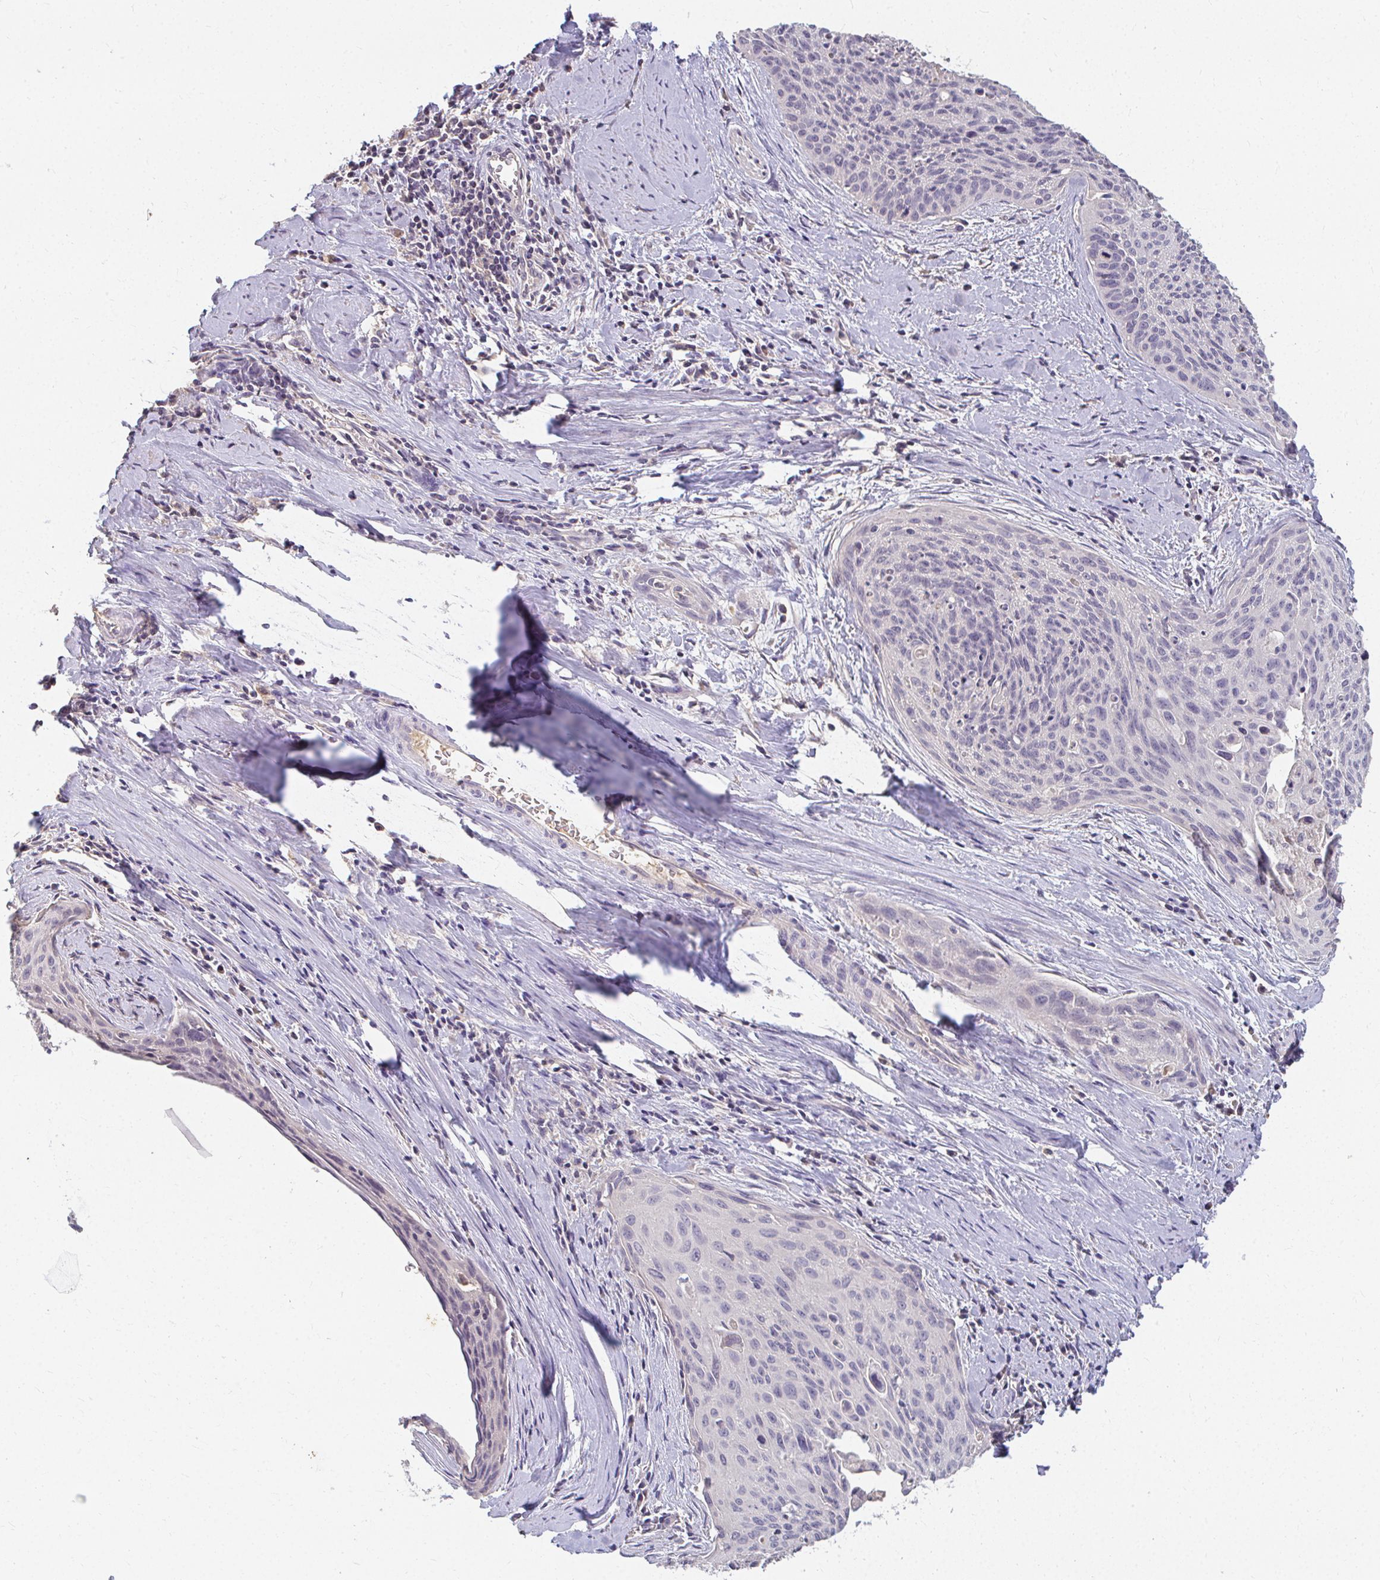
{"staining": {"intensity": "negative", "quantity": "none", "location": "none"}, "tissue": "cervical cancer", "cell_type": "Tumor cells", "image_type": "cancer", "snomed": [{"axis": "morphology", "description": "Squamous cell carcinoma, NOS"}, {"axis": "topography", "description": "Cervix"}], "caption": "The IHC micrograph has no significant staining in tumor cells of cervical cancer tissue.", "gene": "LOXL4", "patient": {"sex": "female", "age": 55}}